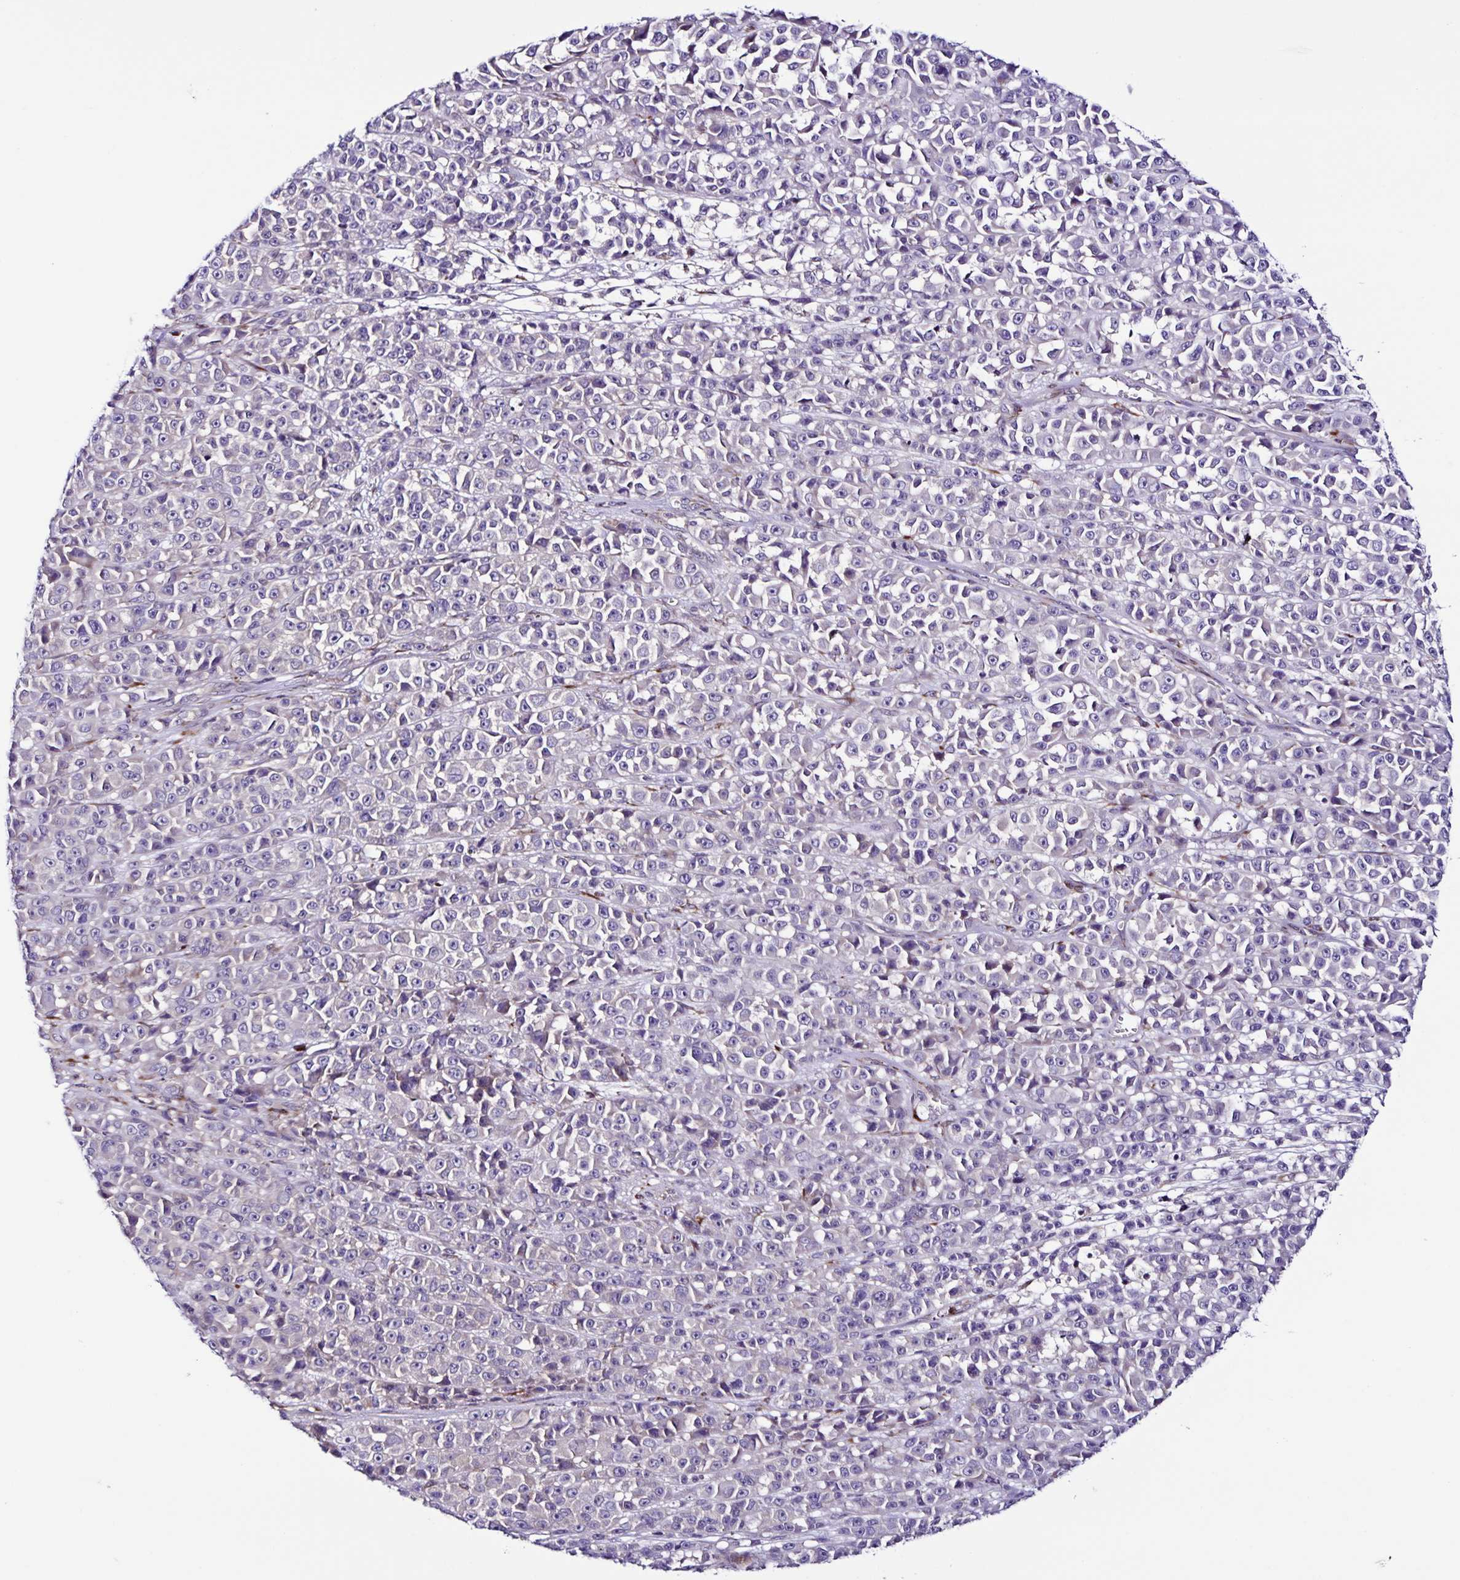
{"staining": {"intensity": "negative", "quantity": "none", "location": "none"}, "tissue": "melanoma", "cell_type": "Tumor cells", "image_type": "cancer", "snomed": [{"axis": "morphology", "description": "Malignant melanoma, NOS"}, {"axis": "topography", "description": "Skin"}, {"axis": "topography", "description": "Skin of back"}], "caption": "DAB (3,3'-diaminobenzidine) immunohistochemical staining of human melanoma exhibits no significant staining in tumor cells.", "gene": "OSBPL5", "patient": {"sex": "male", "age": 91}}